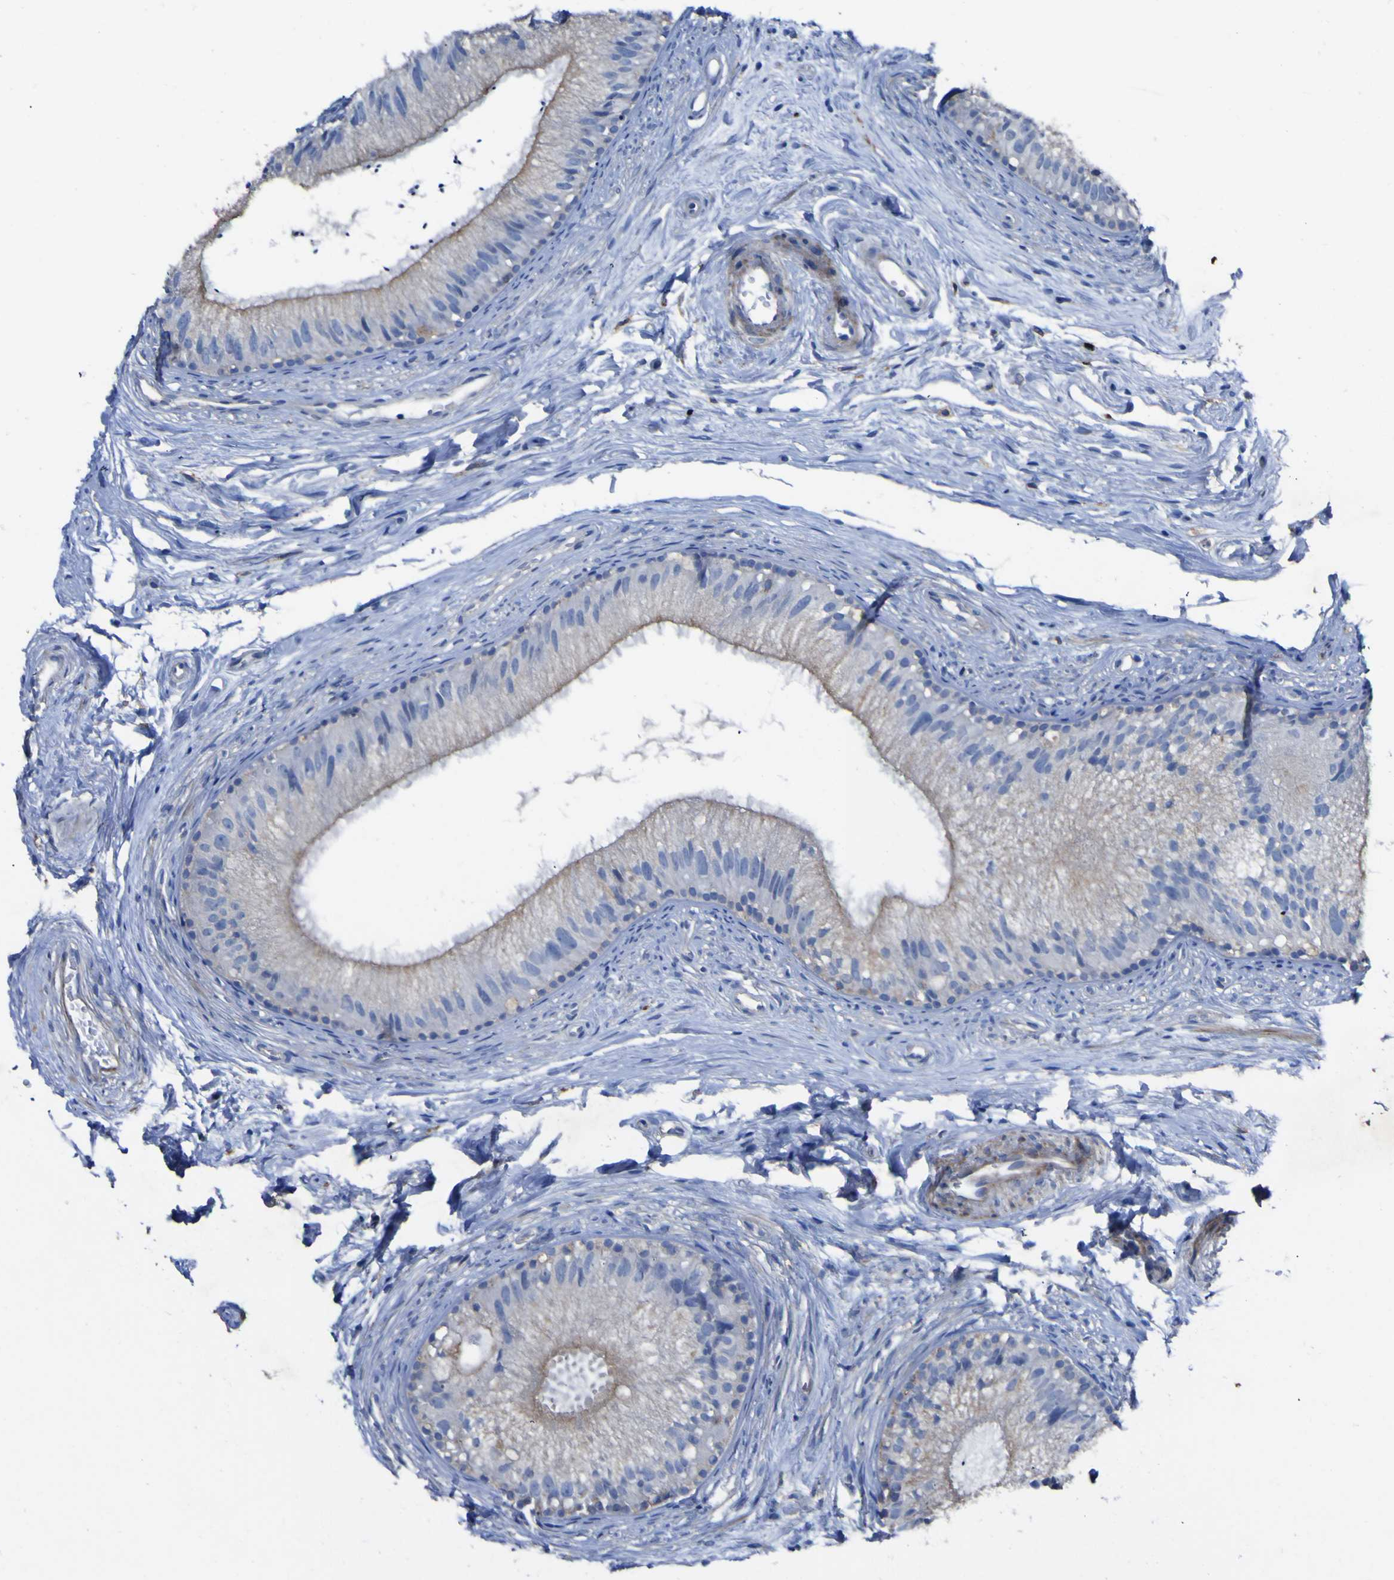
{"staining": {"intensity": "weak", "quantity": "25%-75%", "location": "cytoplasmic/membranous"}, "tissue": "epididymis", "cell_type": "Glandular cells", "image_type": "normal", "snomed": [{"axis": "morphology", "description": "Normal tissue, NOS"}, {"axis": "topography", "description": "Epididymis"}], "caption": "The micrograph displays a brown stain indicating the presence of a protein in the cytoplasmic/membranous of glandular cells in epididymis. (Brightfield microscopy of DAB IHC at high magnification).", "gene": "AGO4", "patient": {"sex": "male", "age": 56}}